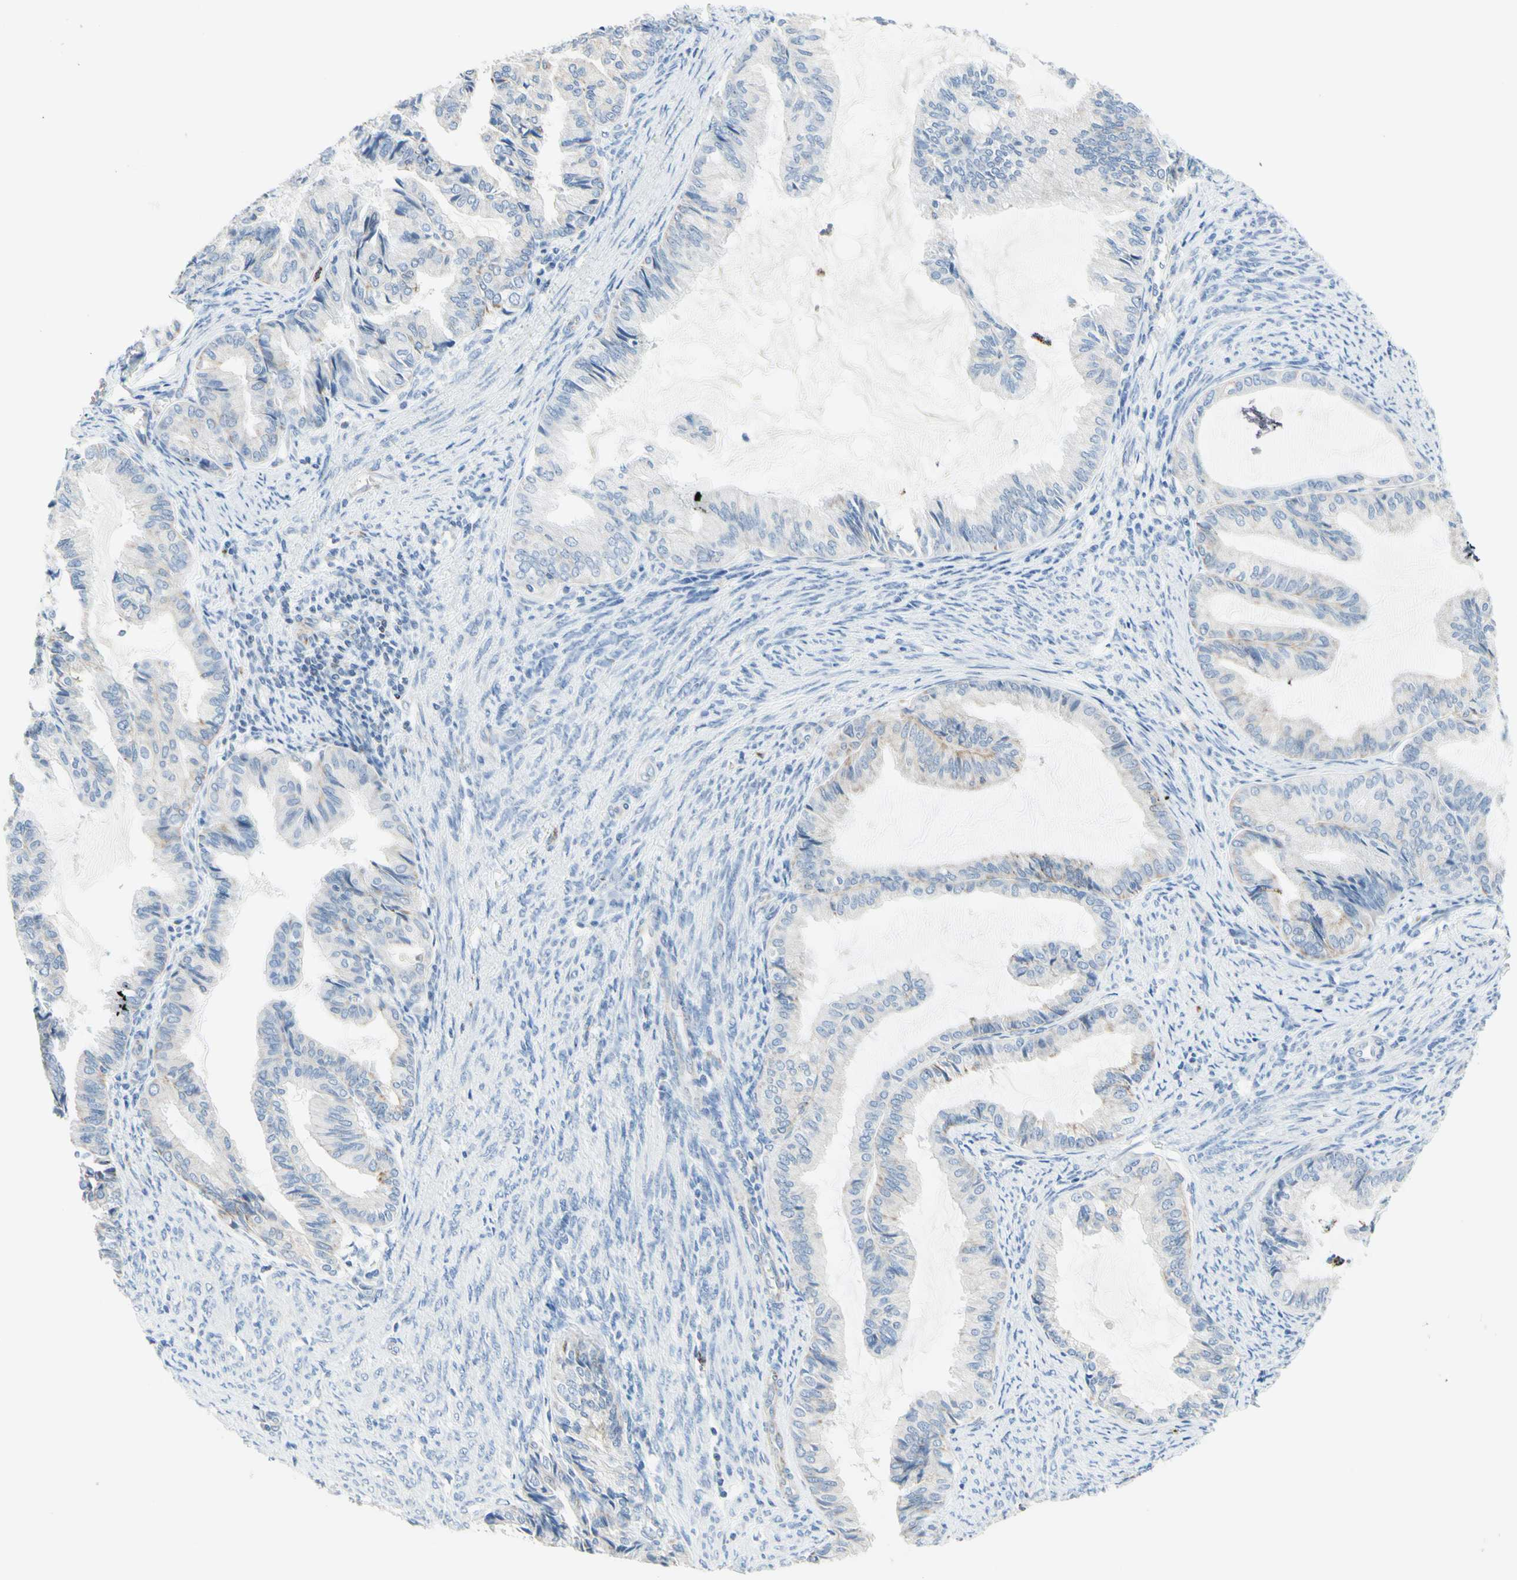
{"staining": {"intensity": "negative", "quantity": "none", "location": "none"}, "tissue": "endometrial cancer", "cell_type": "Tumor cells", "image_type": "cancer", "snomed": [{"axis": "morphology", "description": "Adenocarcinoma, NOS"}, {"axis": "topography", "description": "Endometrium"}], "caption": "Endometrial cancer stained for a protein using immunohistochemistry demonstrates no expression tumor cells.", "gene": "CYSLTR1", "patient": {"sex": "female", "age": 86}}